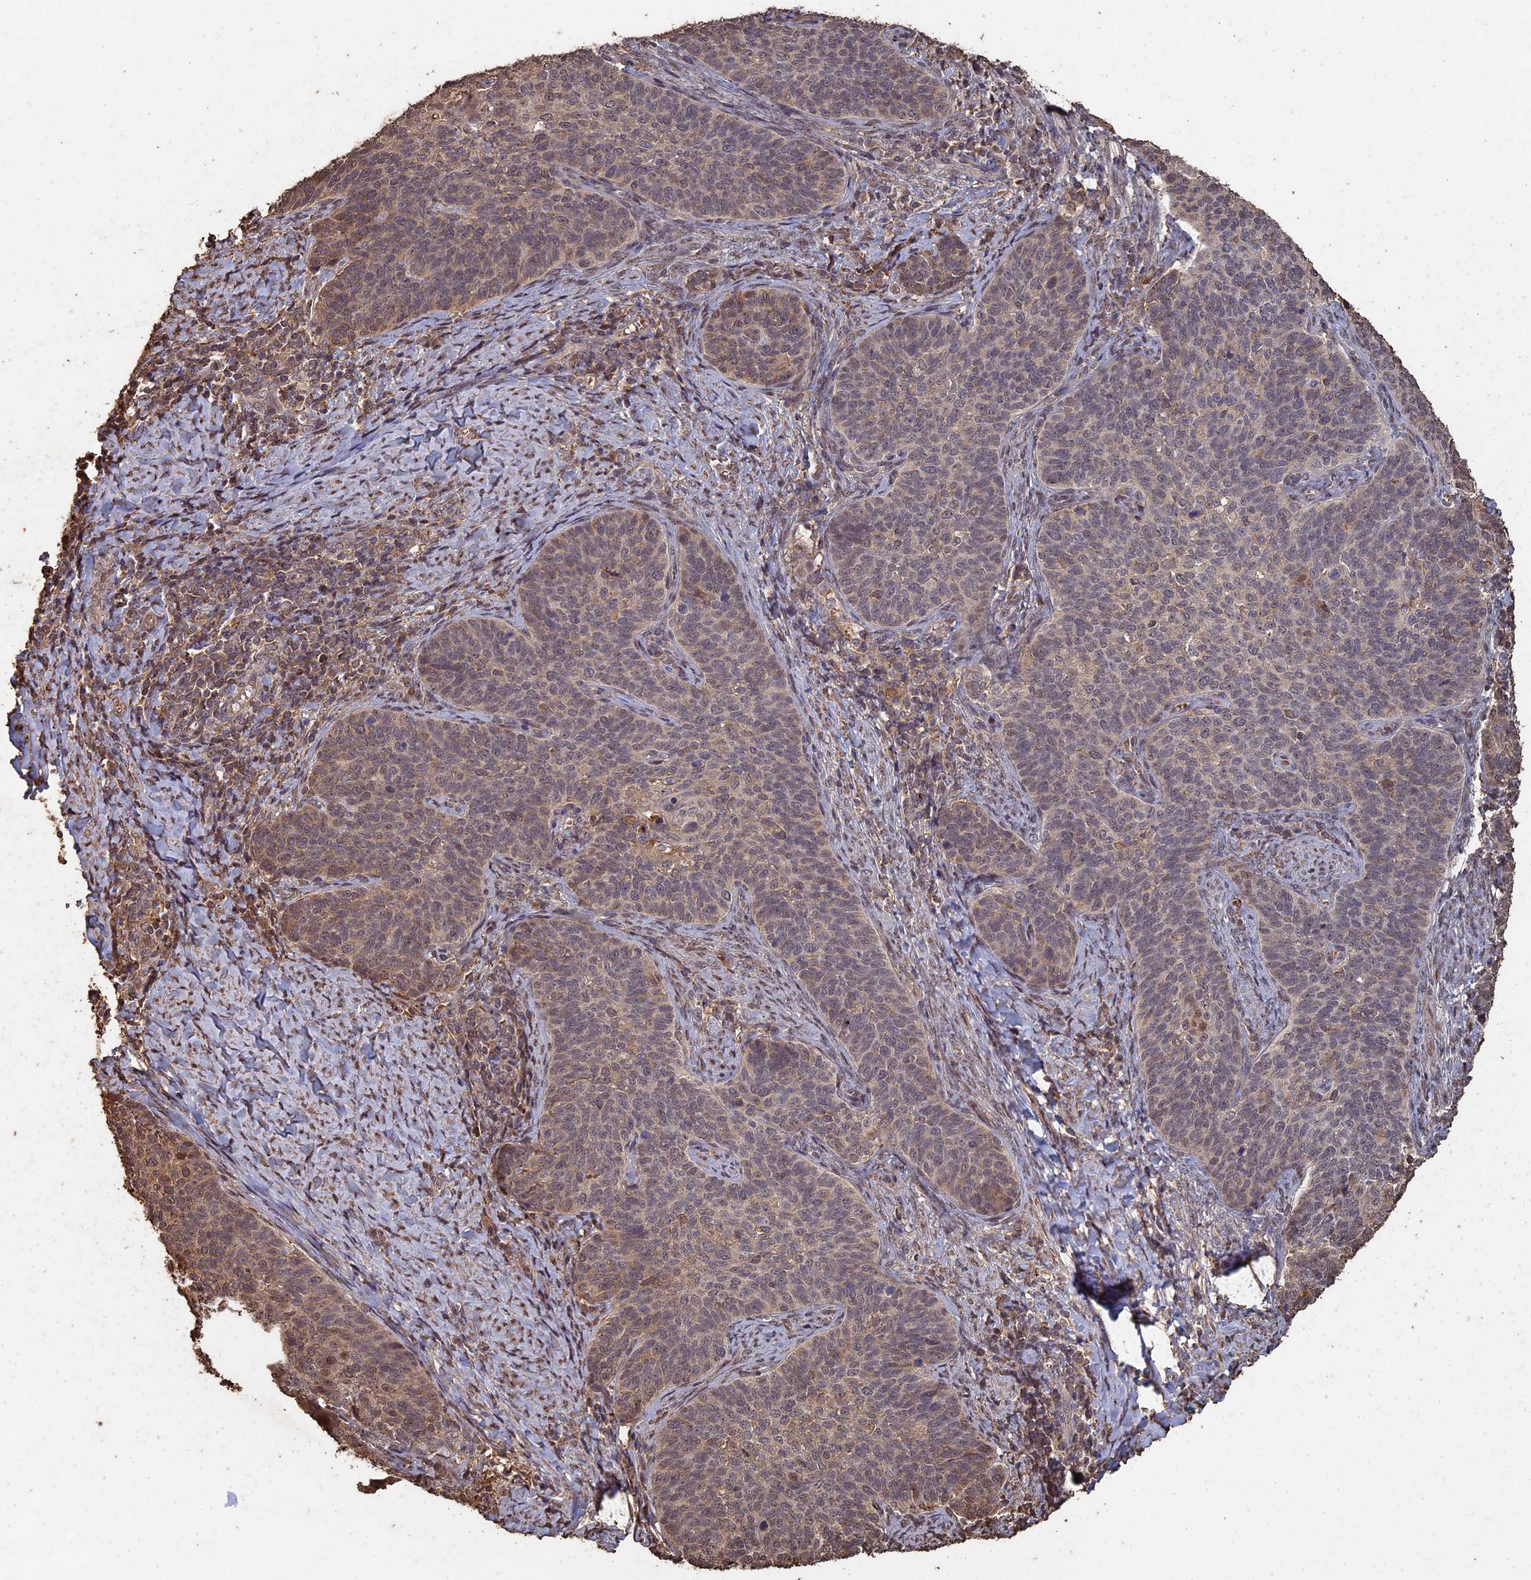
{"staining": {"intensity": "weak", "quantity": "25%-75%", "location": "cytoplasmic/membranous"}, "tissue": "cervical cancer", "cell_type": "Tumor cells", "image_type": "cancer", "snomed": [{"axis": "morphology", "description": "Normal tissue, NOS"}, {"axis": "morphology", "description": "Squamous cell carcinoma, NOS"}, {"axis": "topography", "description": "Cervix"}], "caption": "Weak cytoplasmic/membranous expression for a protein is seen in approximately 25%-75% of tumor cells of cervical squamous cell carcinoma using IHC.", "gene": "HUNK", "patient": {"sex": "female", "age": 39}}